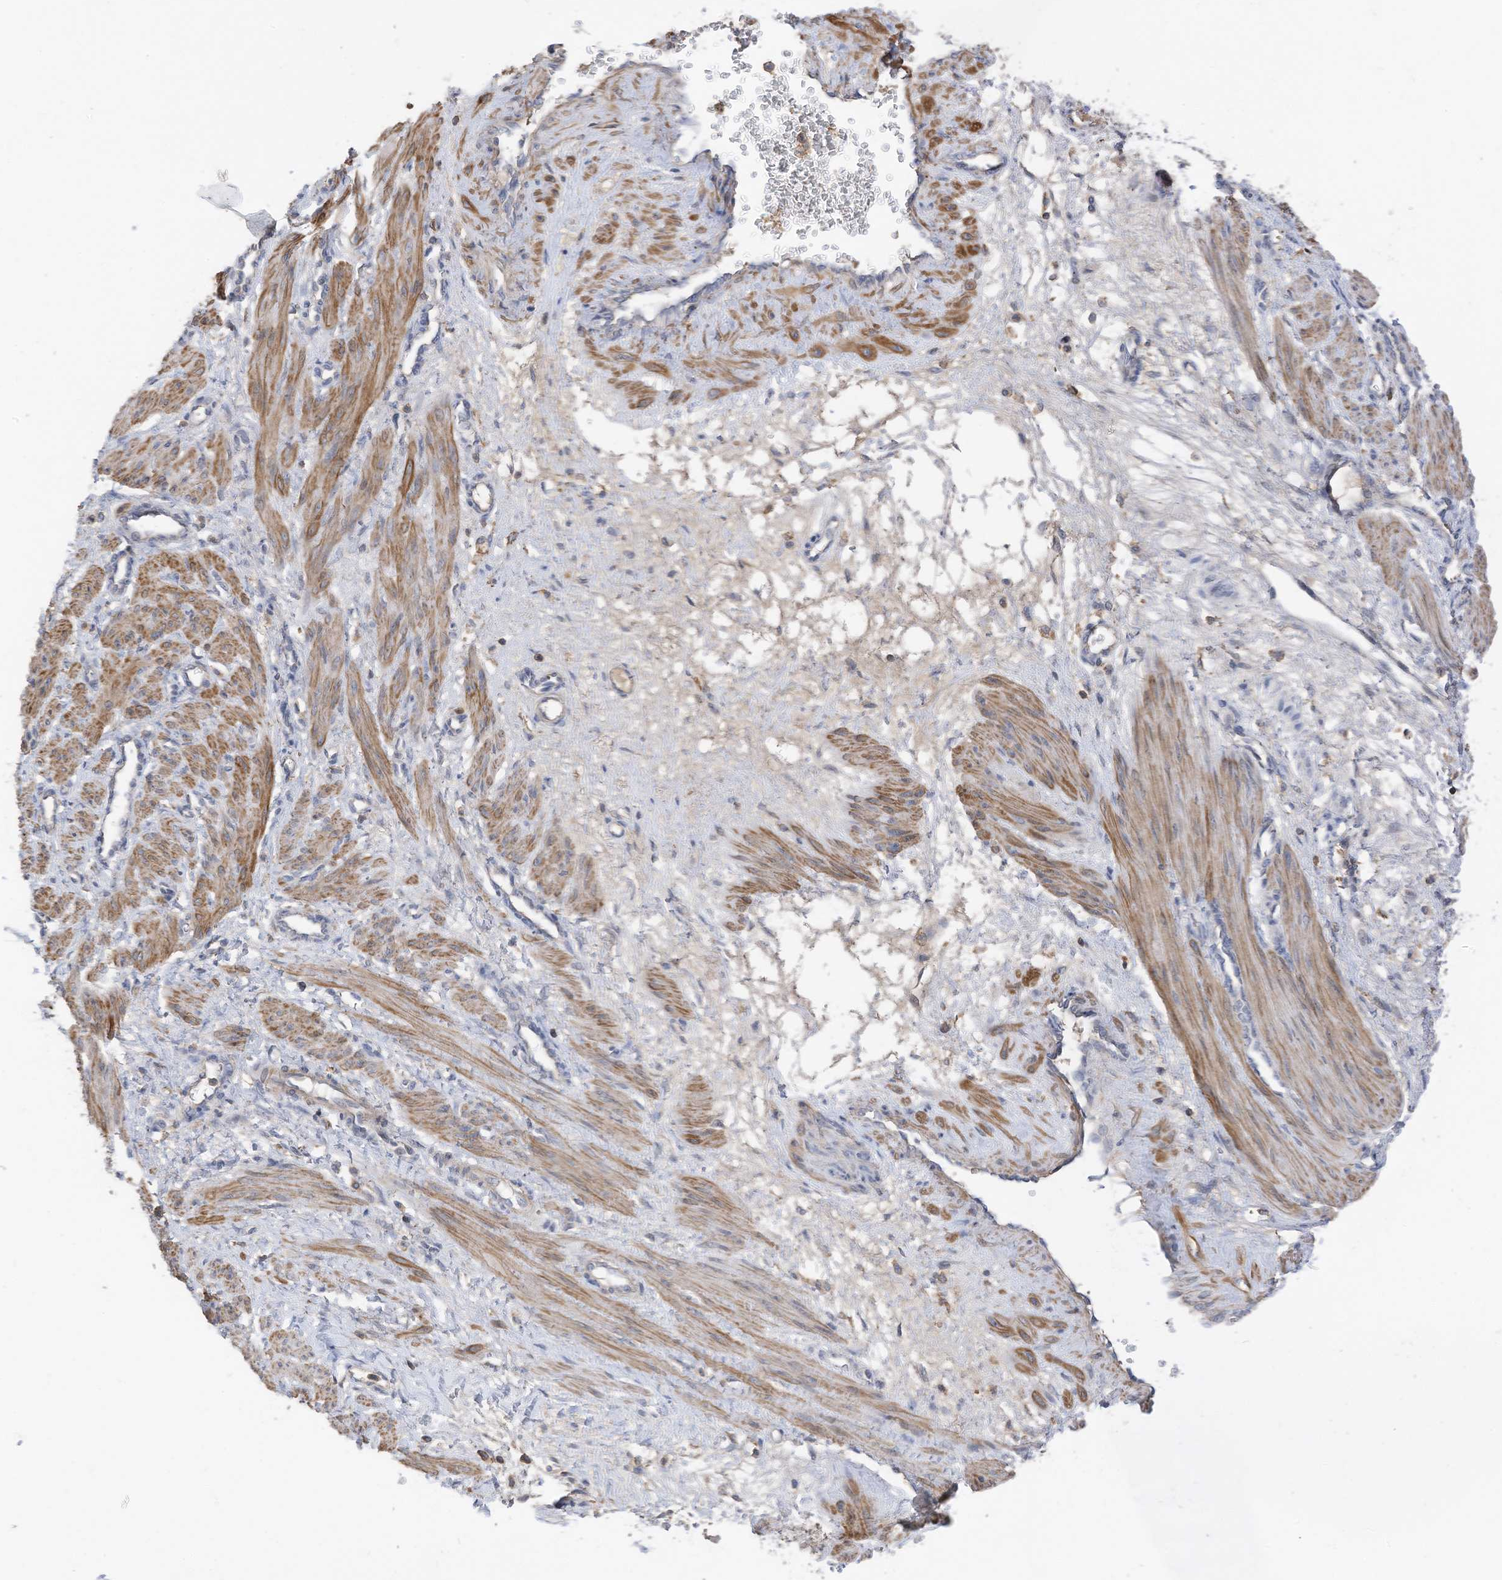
{"staining": {"intensity": "moderate", "quantity": ">75%", "location": "cytoplasmic/membranous"}, "tissue": "smooth muscle", "cell_type": "Smooth muscle cells", "image_type": "normal", "snomed": [{"axis": "morphology", "description": "Normal tissue, NOS"}, {"axis": "topography", "description": "Endometrium"}], "caption": "Immunohistochemical staining of benign smooth muscle reveals medium levels of moderate cytoplasmic/membranous positivity in approximately >75% of smooth muscle cells.", "gene": "SLFN14", "patient": {"sex": "female", "age": 33}}